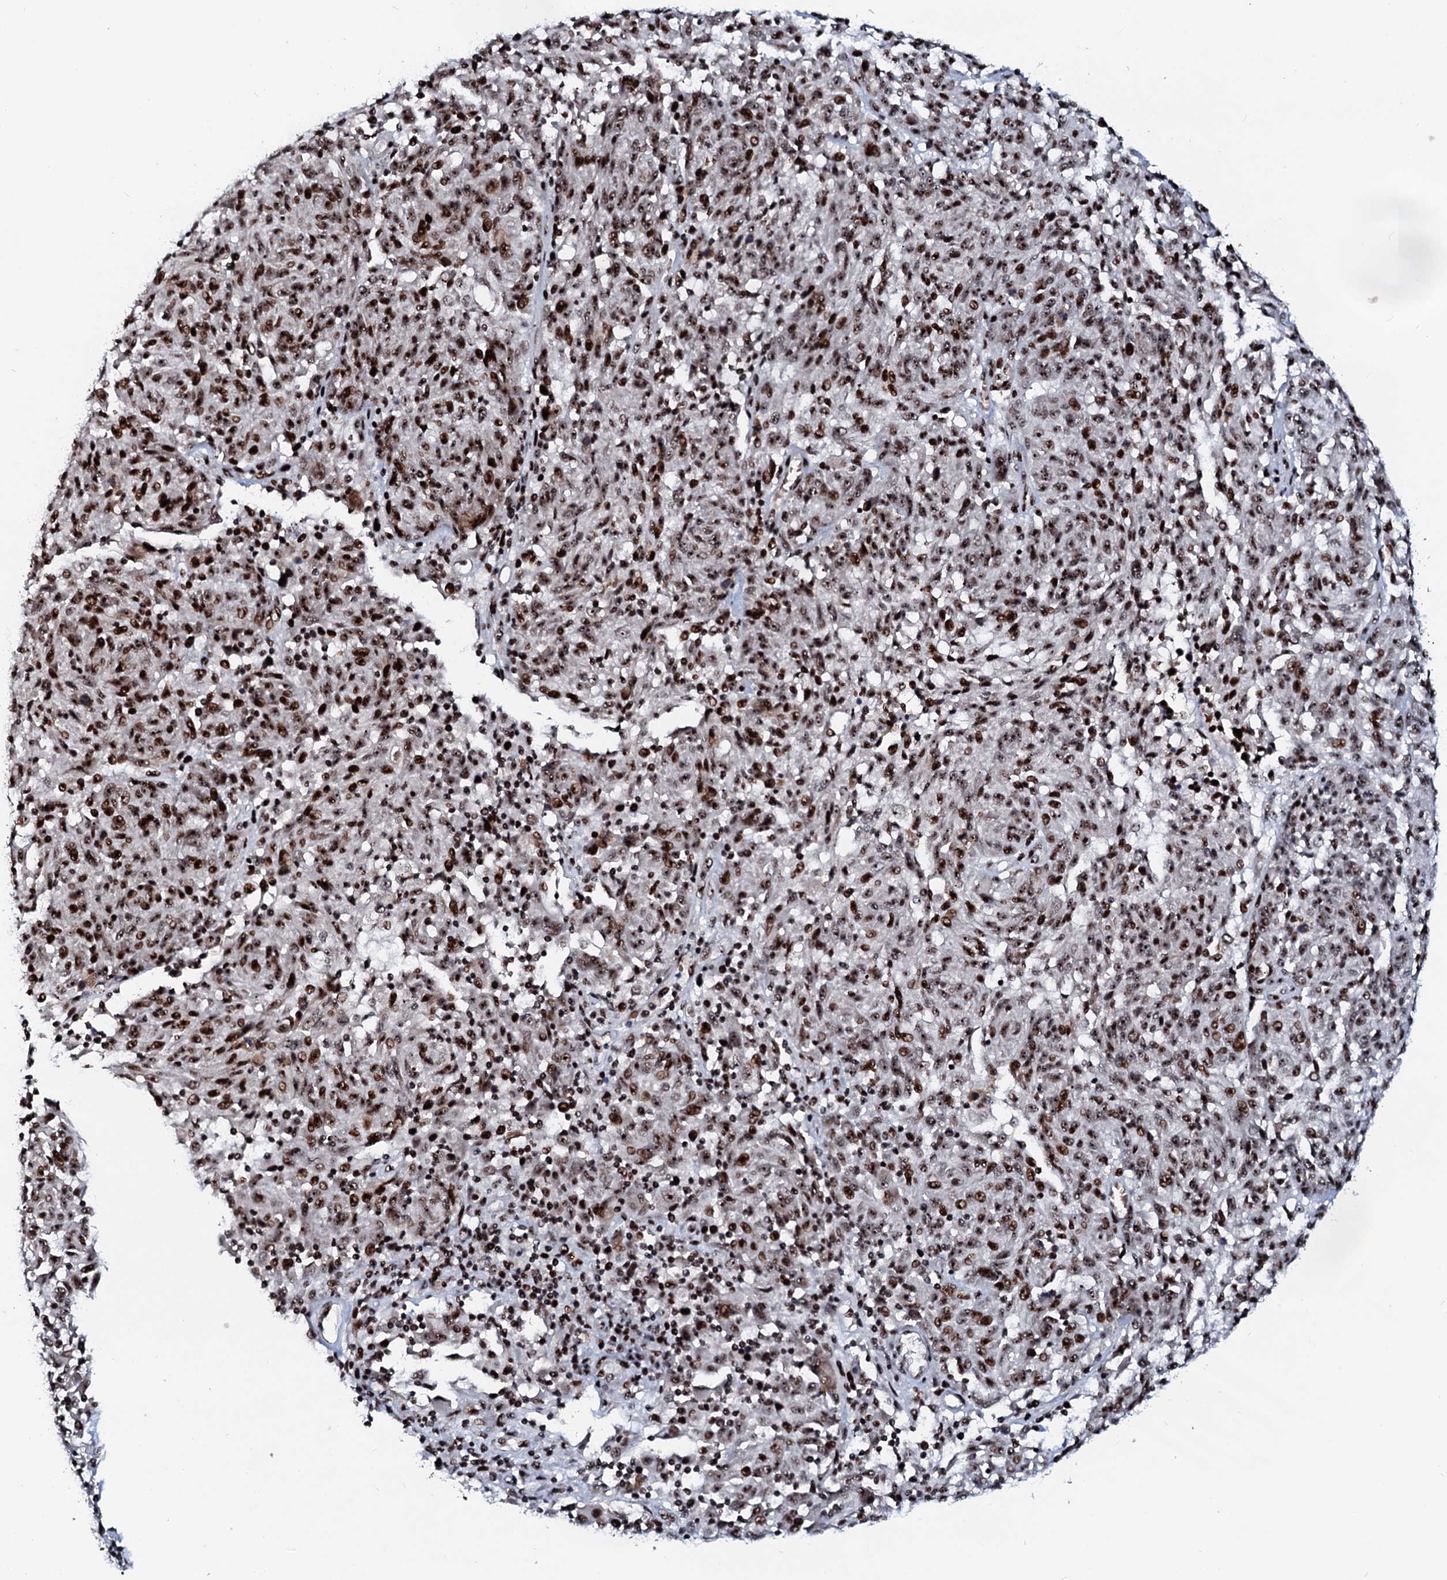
{"staining": {"intensity": "strong", "quantity": ">75%", "location": "nuclear"}, "tissue": "melanoma", "cell_type": "Tumor cells", "image_type": "cancer", "snomed": [{"axis": "morphology", "description": "Malignant melanoma, NOS"}, {"axis": "topography", "description": "Skin"}], "caption": "Human melanoma stained with a protein marker shows strong staining in tumor cells.", "gene": "NEUROG3", "patient": {"sex": "male", "age": 53}}